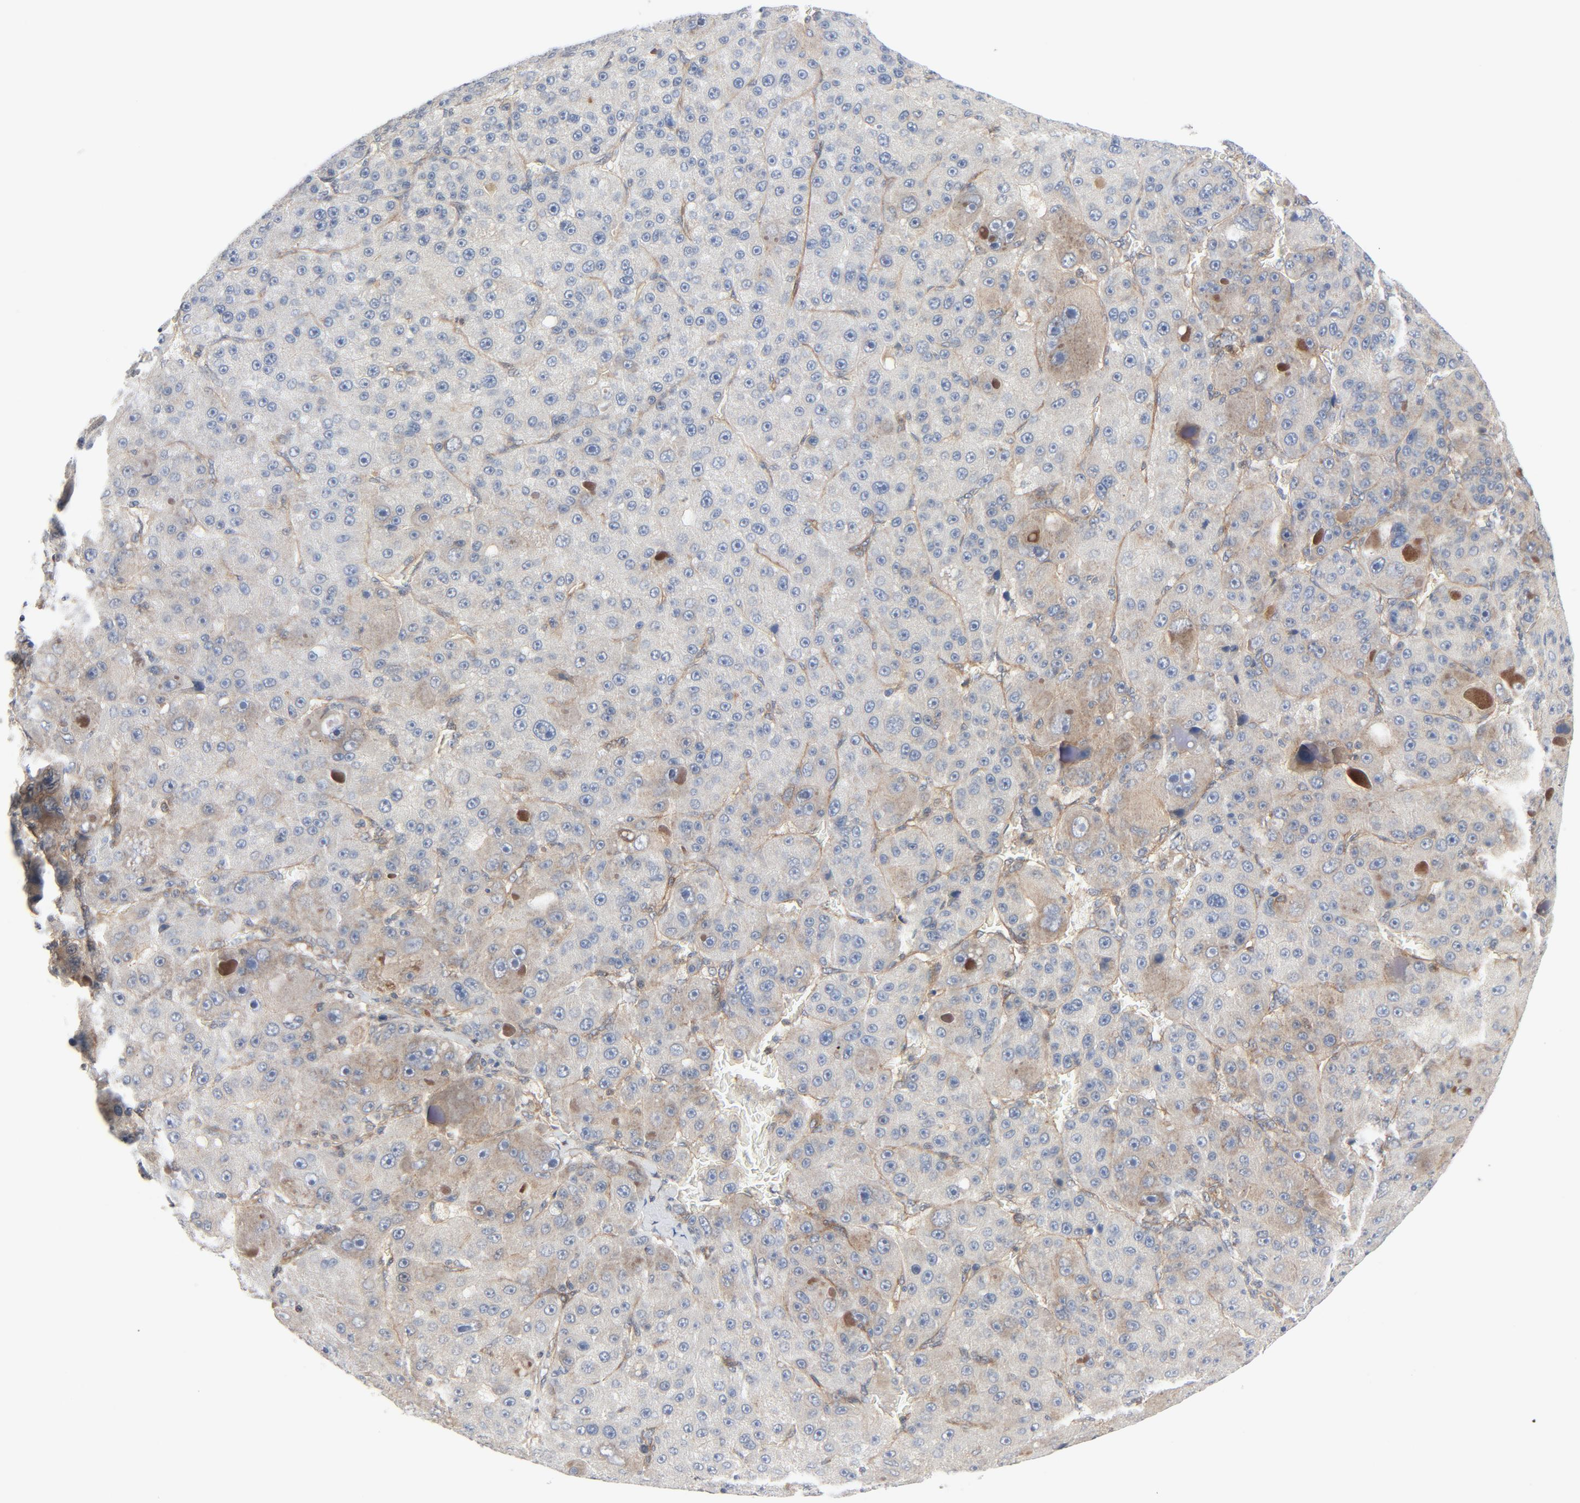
{"staining": {"intensity": "weak", "quantity": "25%-75%", "location": "cytoplasmic/membranous"}, "tissue": "liver cancer", "cell_type": "Tumor cells", "image_type": "cancer", "snomed": [{"axis": "morphology", "description": "Carcinoma, Hepatocellular, NOS"}, {"axis": "topography", "description": "Liver"}], "caption": "Immunohistochemistry (IHC) staining of liver hepatocellular carcinoma, which shows low levels of weak cytoplasmic/membranous expression in approximately 25%-75% of tumor cells indicating weak cytoplasmic/membranous protein expression. The staining was performed using DAB (3,3'-diaminobenzidine) (brown) for protein detection and nuclei were counterstained in hematoxylin (blue).", "gene": "TSG101", "patient": {"sex": "male", "age": 76}}